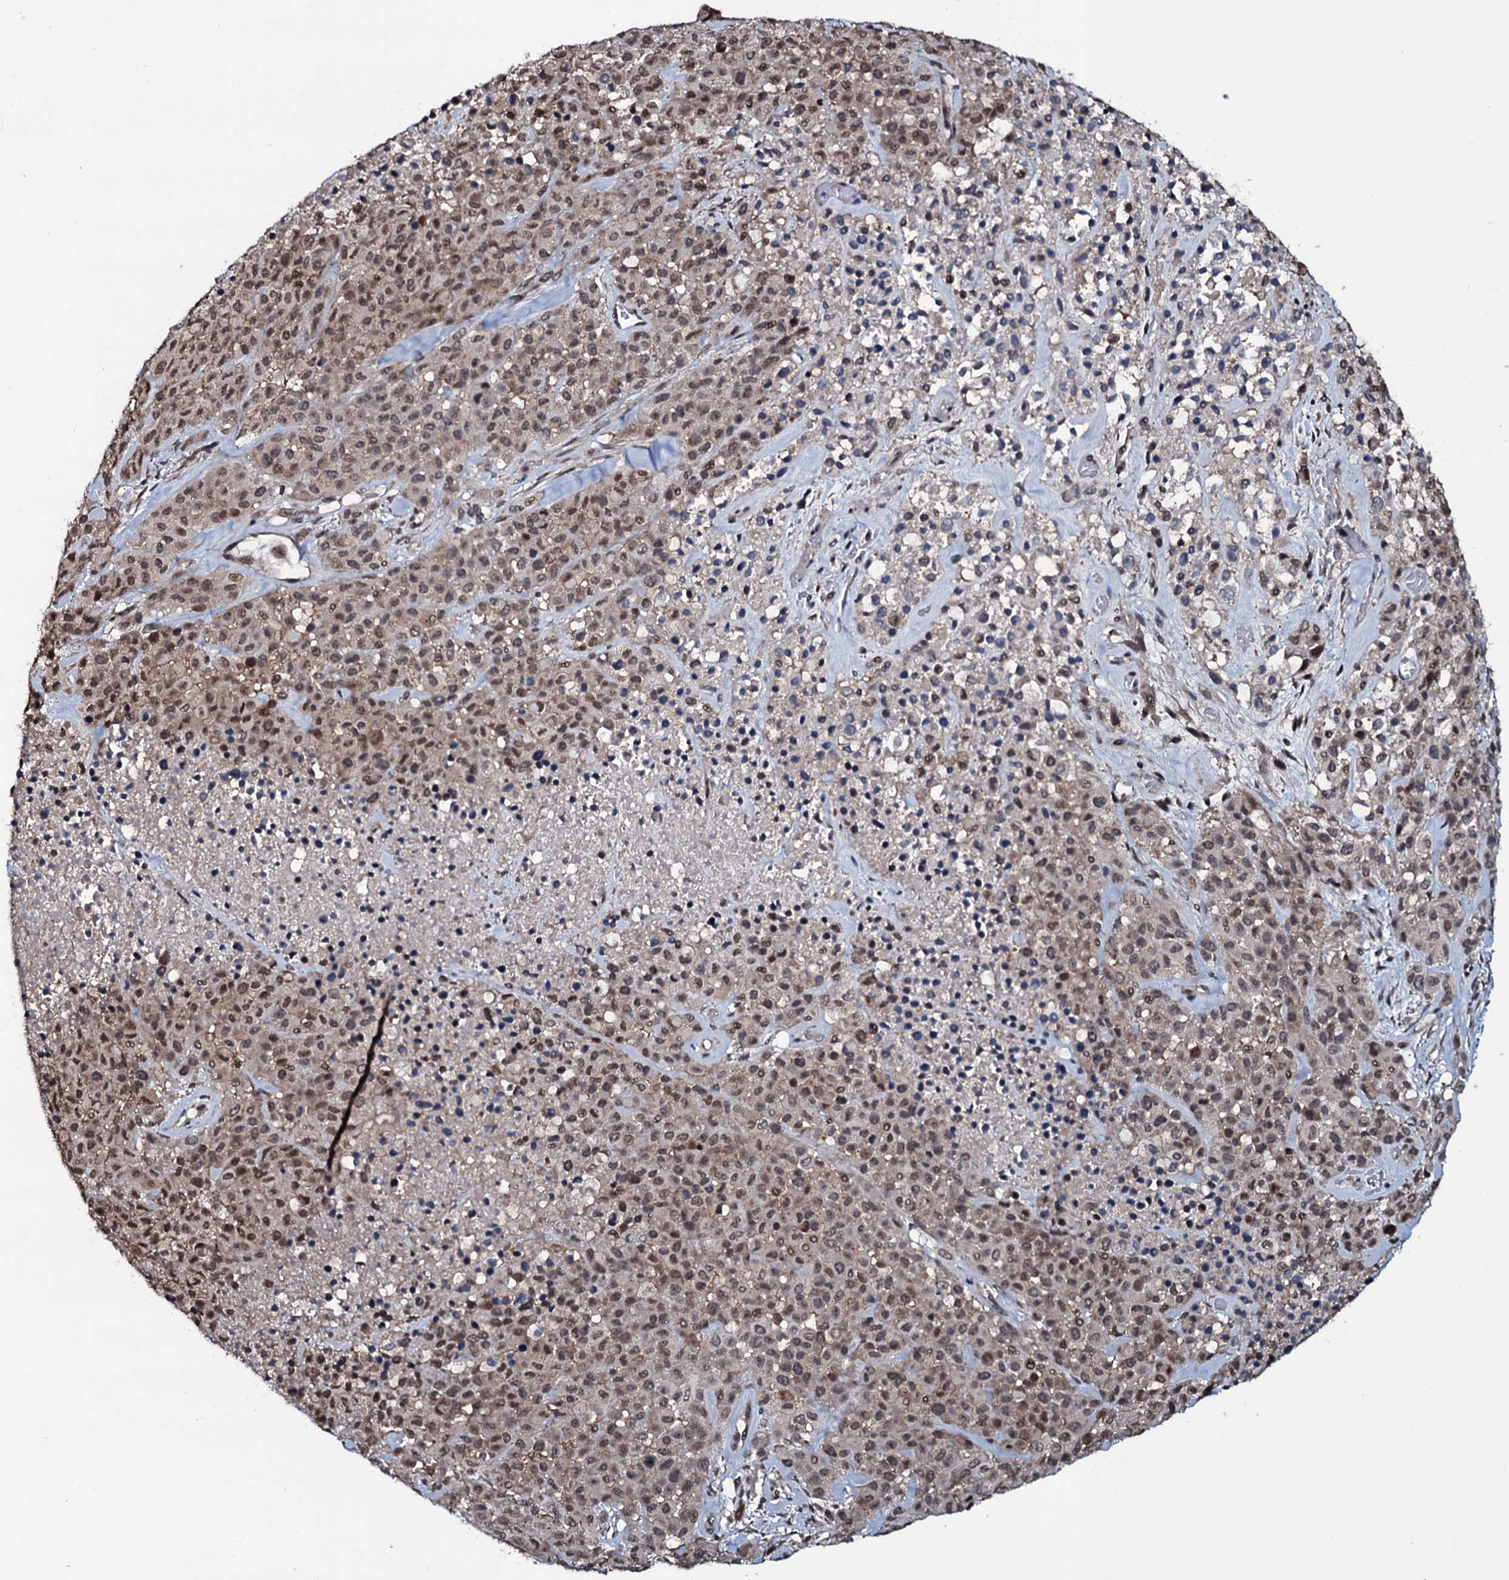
{"staining": {"intensity": "moderate", "quantity": ">75%", "location": "nuclear"}, "tissue": "melanoma", "cell_type": "Tumor cells", "image_type": "cancer", "snomed": [{"axis": "morphology", "description": "Malignant melanoma, Metastatic site"}, {"axis": "topography", "description": "Skin"}], "caption": "Moderate nuclear protein positivity is present in approximately >75% of tumor cells in malignant melanoma (metastatic site).", "gene": "HDDC3", "patient": {"sex": "female", "age": 81}}